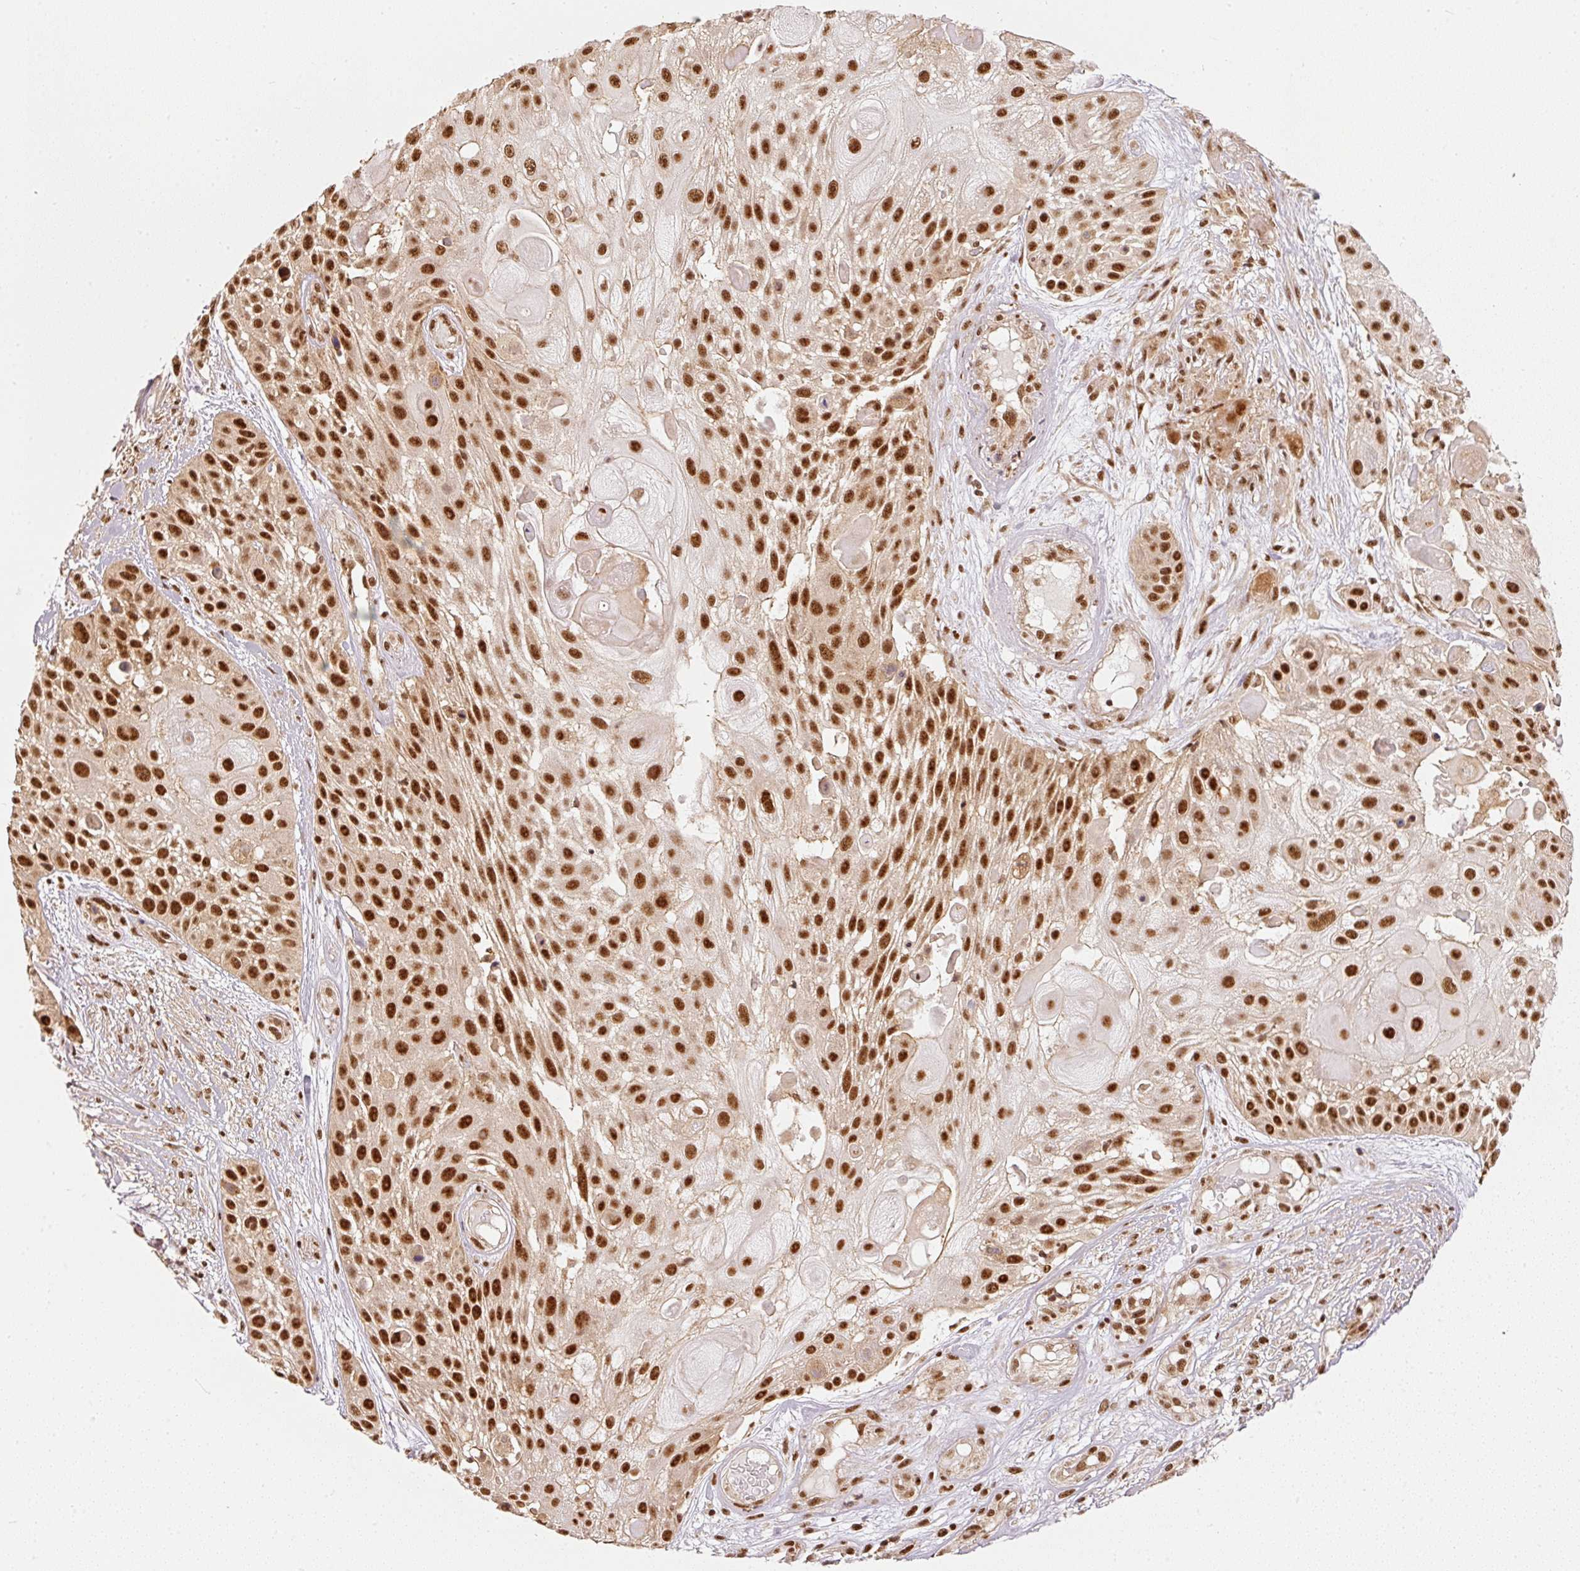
{"staining": {"intensity": "strong", "quantity": ">75%", "location": "nuclear"}, "tissue": "skin cancer", "cell_type": "Tumor cells", "image_type": "cancer", "snomed": [{"axis": "morphology", "description": "Squamous cell carcinoma, NOS"}, {"axis": "topography", "description": "Skin"}], "caption": "High-power microscopy captured an immunohistochemistry (IHC) image of skin squamous cell carcinoma, revealing strong nuclear expression in approximately >75% of tumor cells.", "gene": "THOC6", "patient": {"sex": "female", "age": 86}}